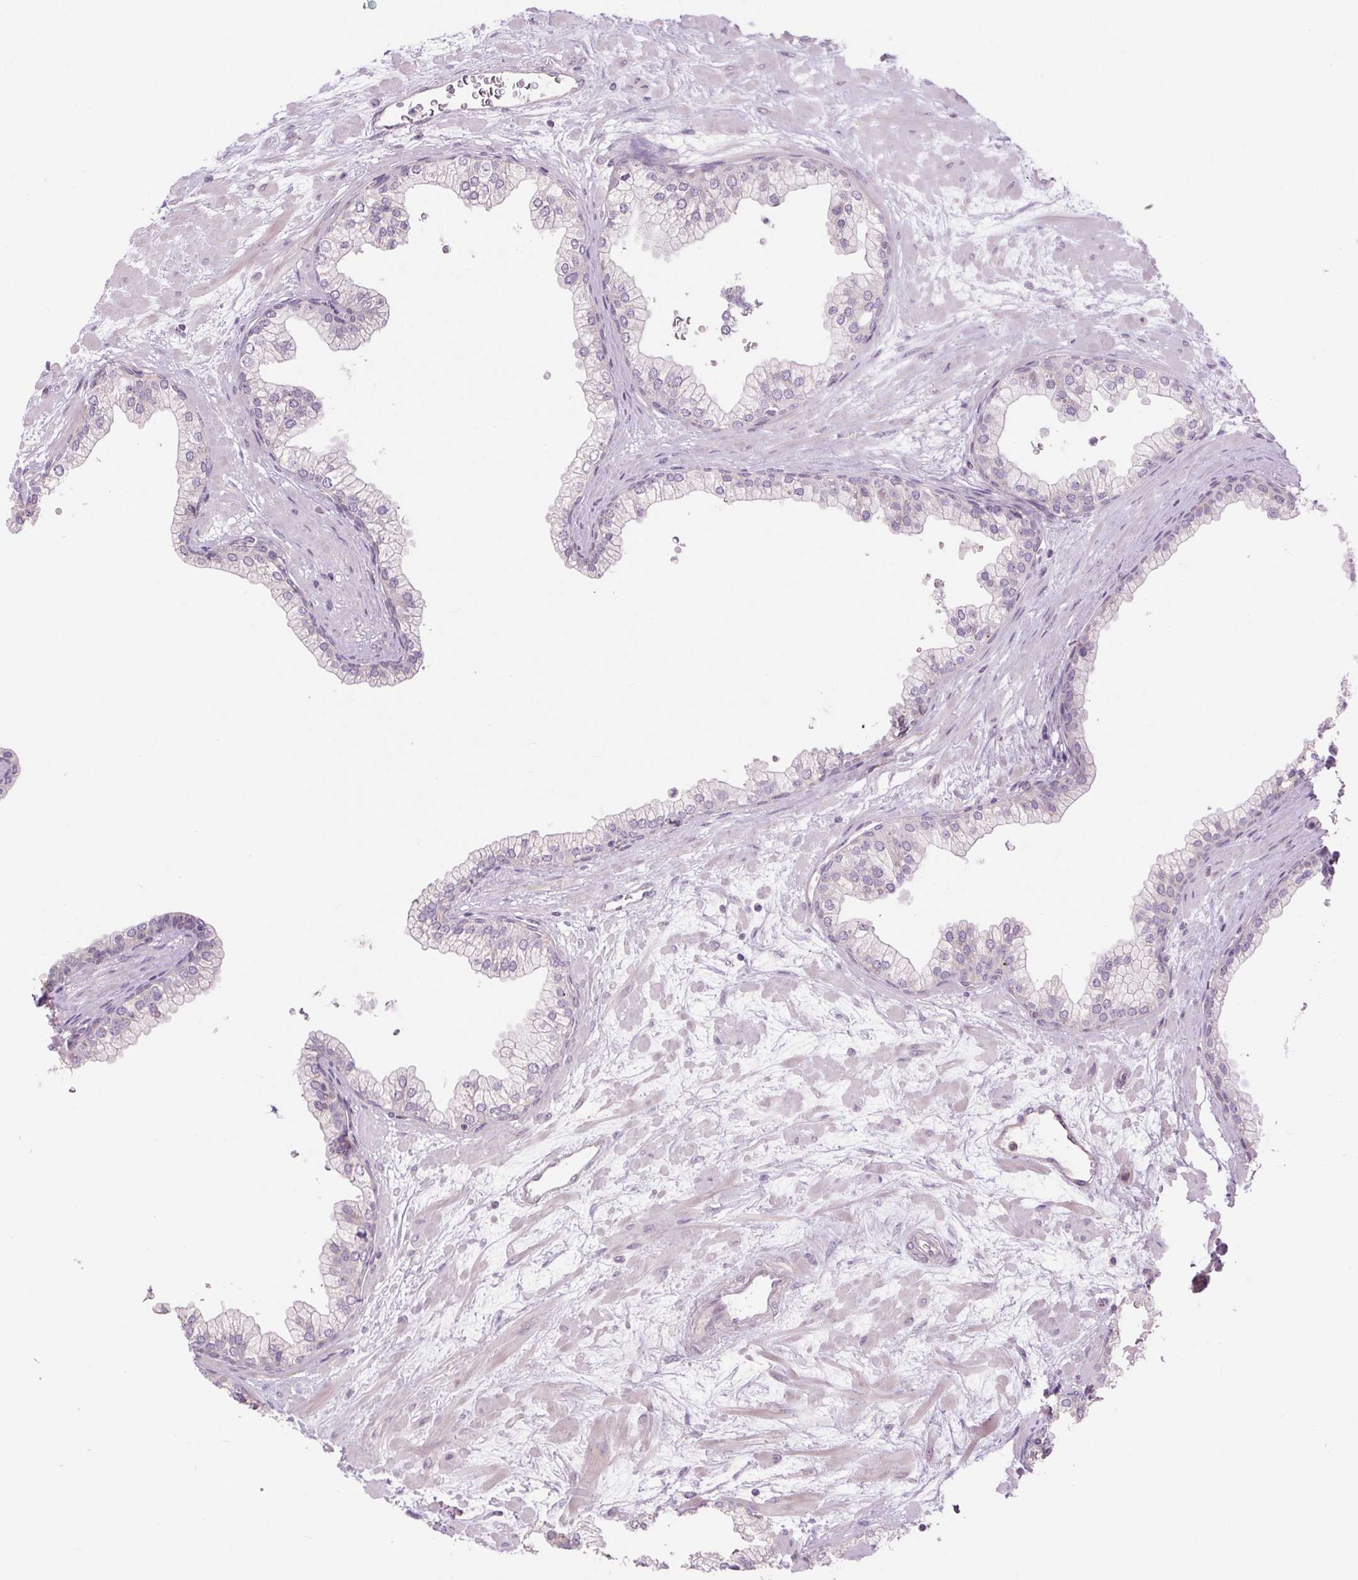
{"staining": {"intensity": "negative", "quantity": "none", "location": "none"}, "tissue": "prostate", "cell_type": "Glandular cells", "image_type": "normal", "snomed": [{"axis": "morphology", "description": "Normal tissue, NOS"}, {"axis": "topography", "description": "Prostate"}, {"axis": "topography", "description": "Peripheral nerve tissue"}], "caption": "This is a micrograph of immunohistochemistry (IHC) staining of normal prostate, which shows no expression in glandular cells.", "gene": "CTNNA3", "patient": {"sex": "male", "age": 61}}